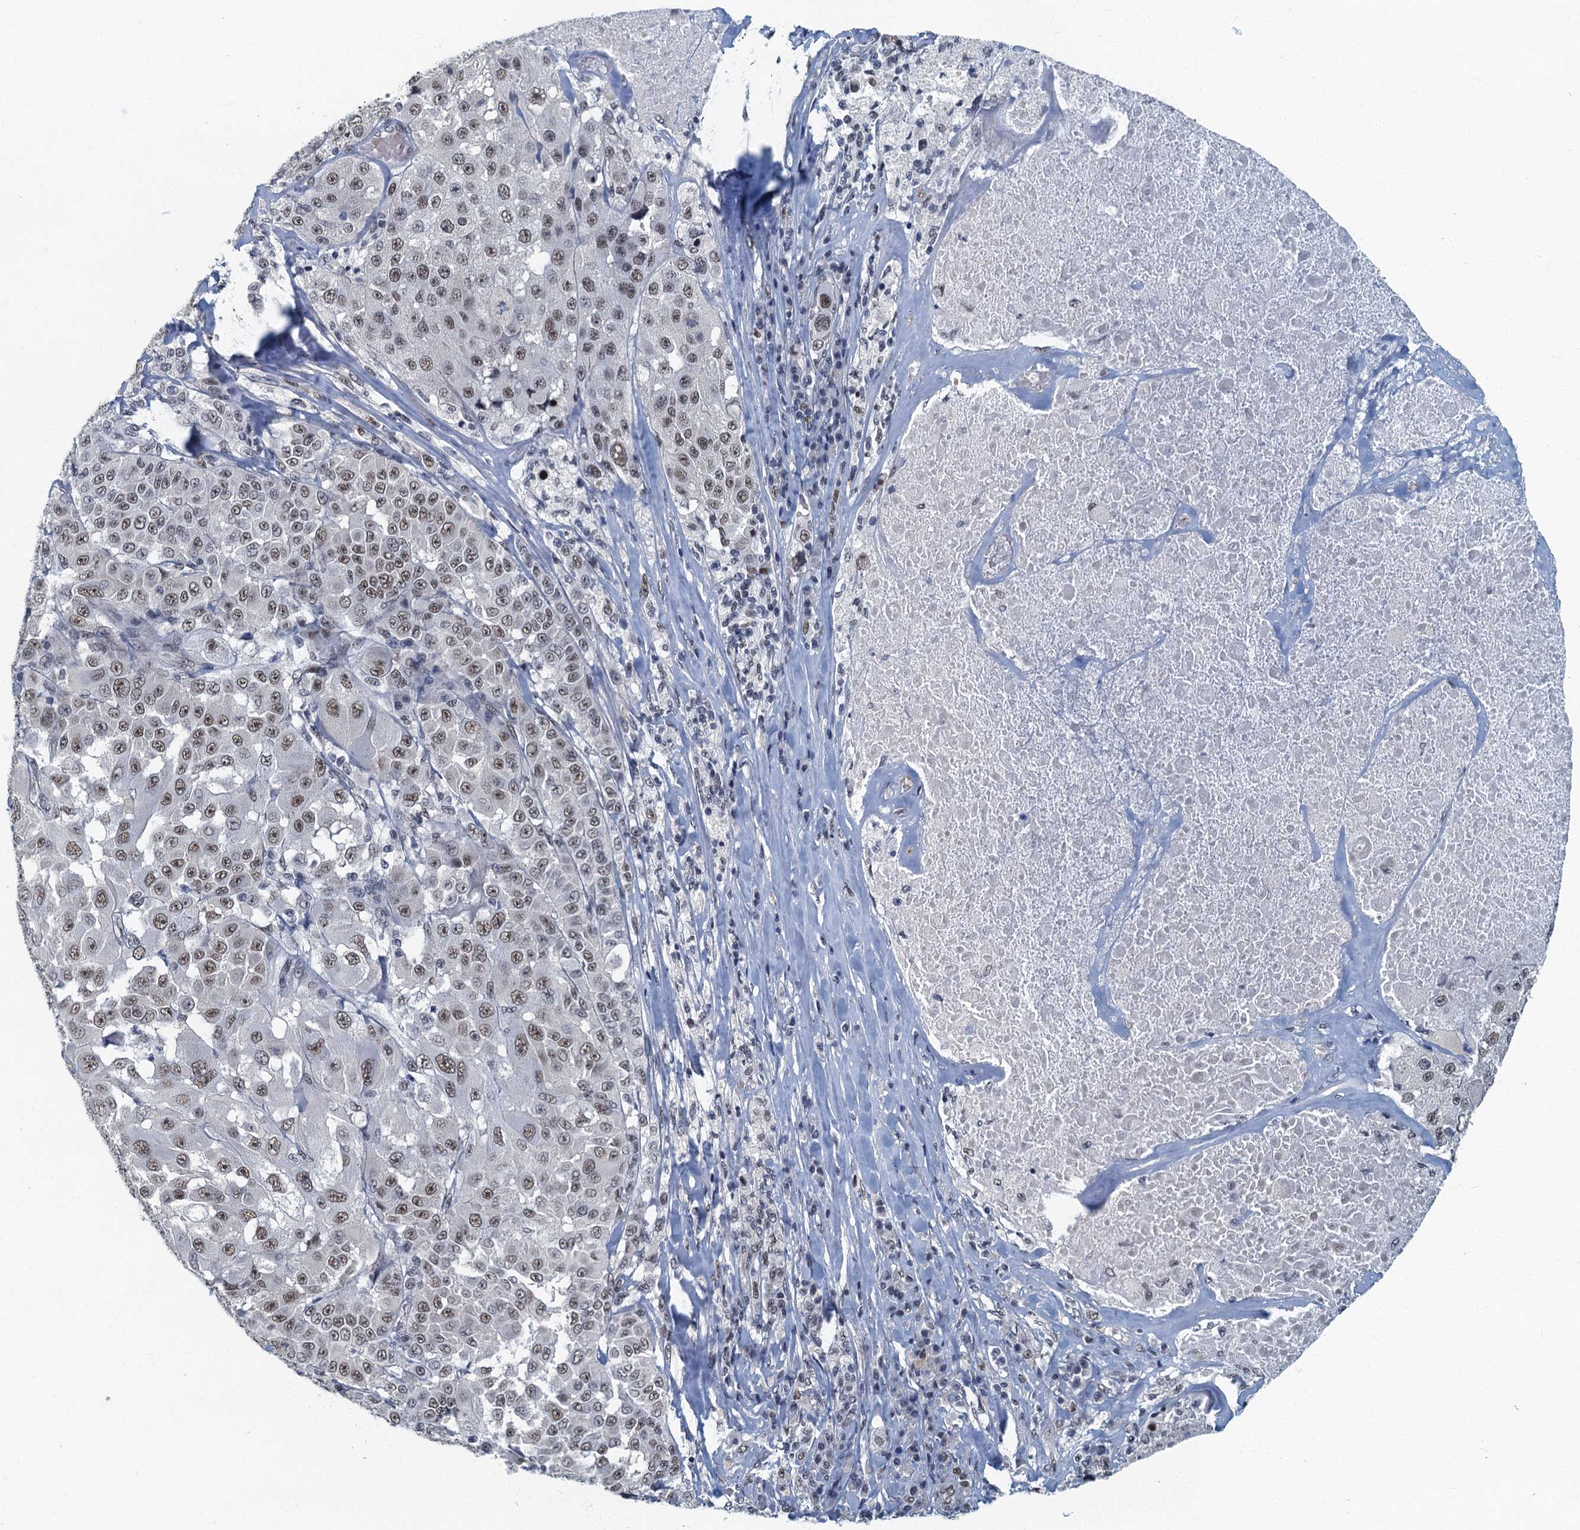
{"staining": {"intensity": "moderate", "quantity": ">75%", "location": "nuclear"}, "tissue": "melanoma", "cell_type": "Tumor cells", "image_type": "cancer", "snomed": [{"axis": "morphology", "description": "Malignant melanoma, Metastatic site"}, {"axis": "topography", "description": "Lymph node"}], "caption": "Human malignant melanoma (metastatic site) stained for a protein (brown) reveals moderate nuclear positive expression in approximately >75% of tumor cells.", "gene": "GADL1", "patient": {"sex": "male", "age": 62}}